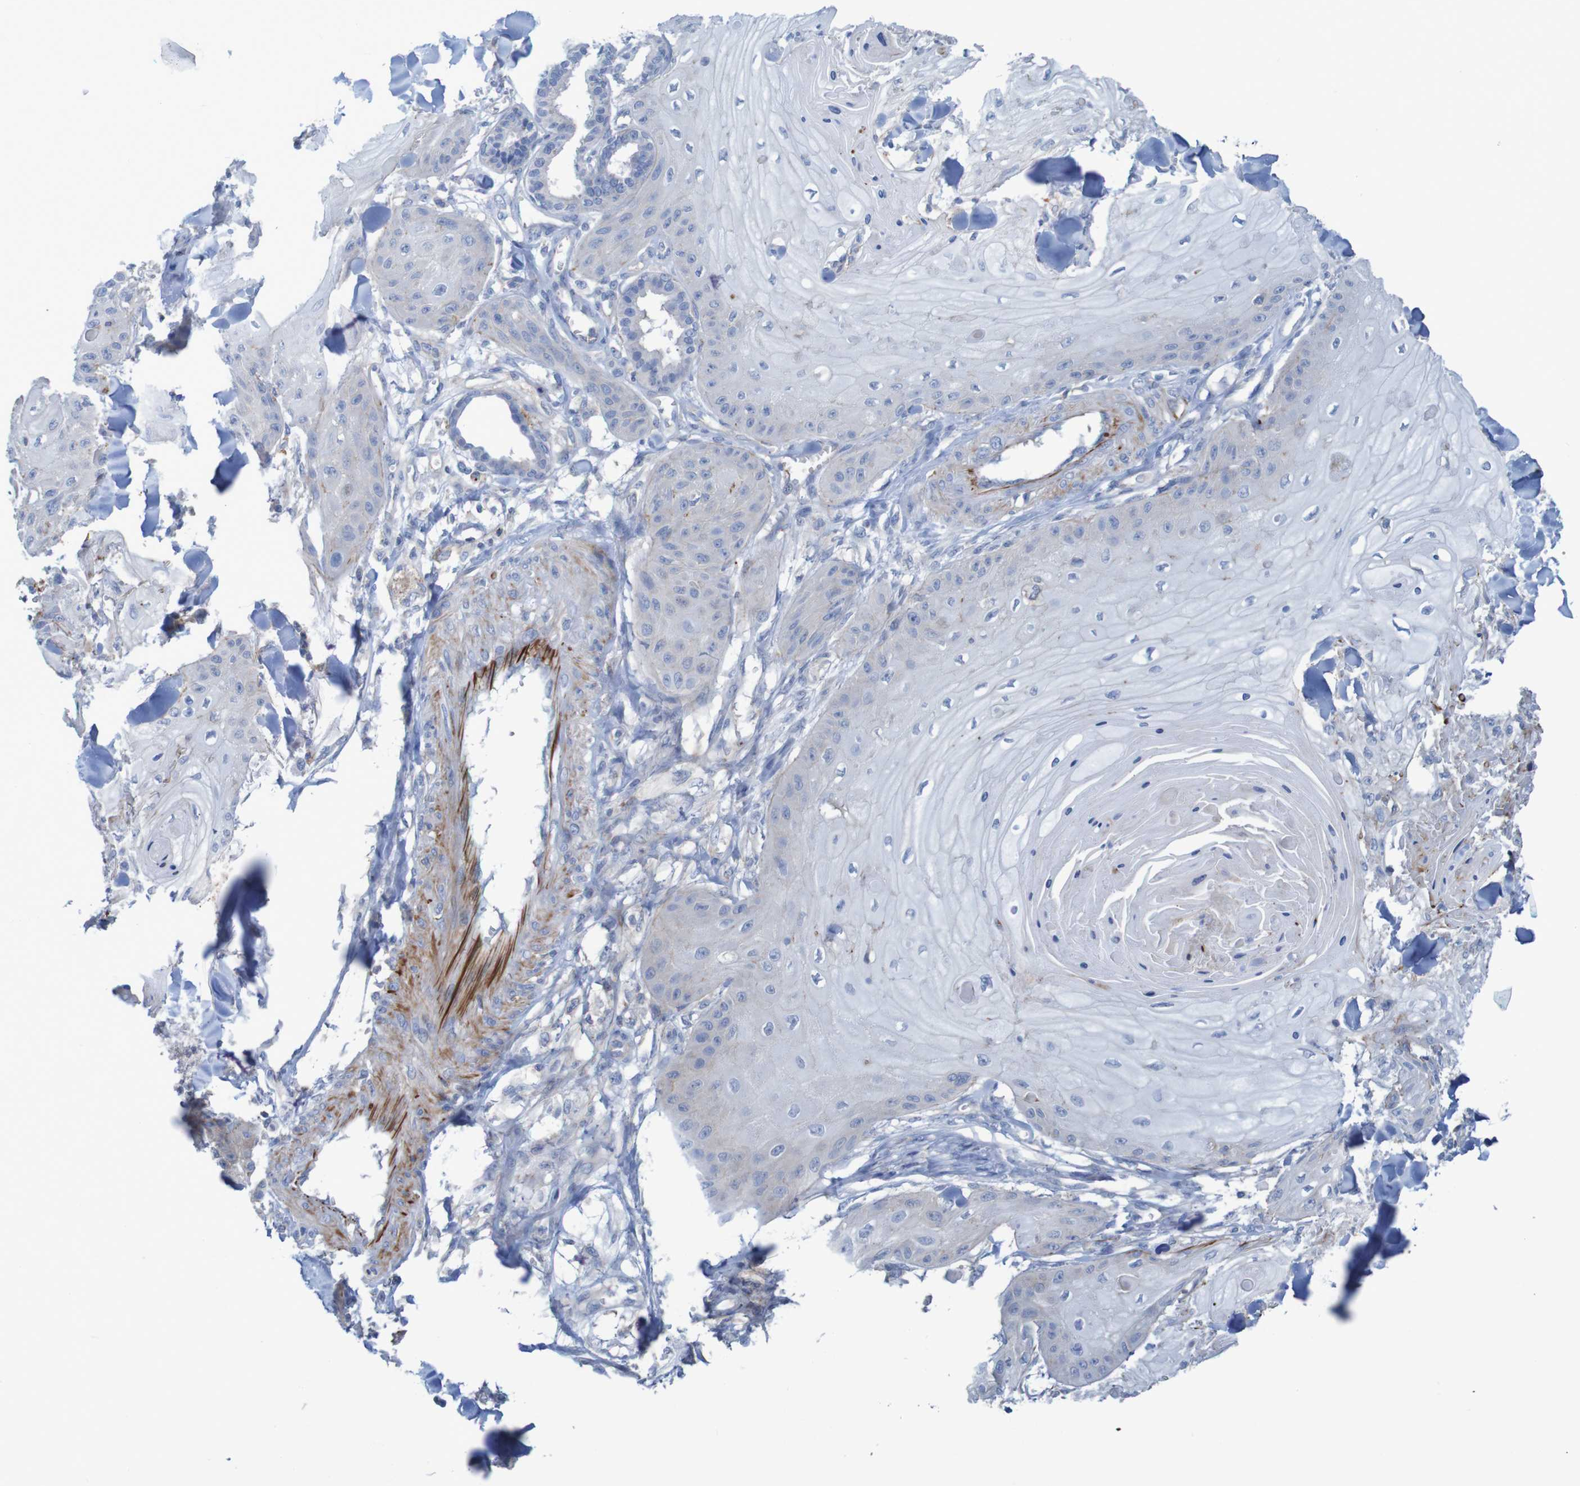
{"staining": {"intensity": "negative", "quantity": "none", "location": "none"}, "tissue": "skin cancer", "cell_type": "Tumor cells", "image_type": "cancer", "snomed": [{"axis": "morphology", "description": "Squamous cell carcinoma, NOS"}, {"axis": "topography", "description": "Skin"}], "caption": "Skin cancer (squamous cell carcinoma) was stained to show a protein in brown. There is no significant positivity in tumor cells.", "gene": "RNF182", "patient": {"sex": "male", "age": 74}}